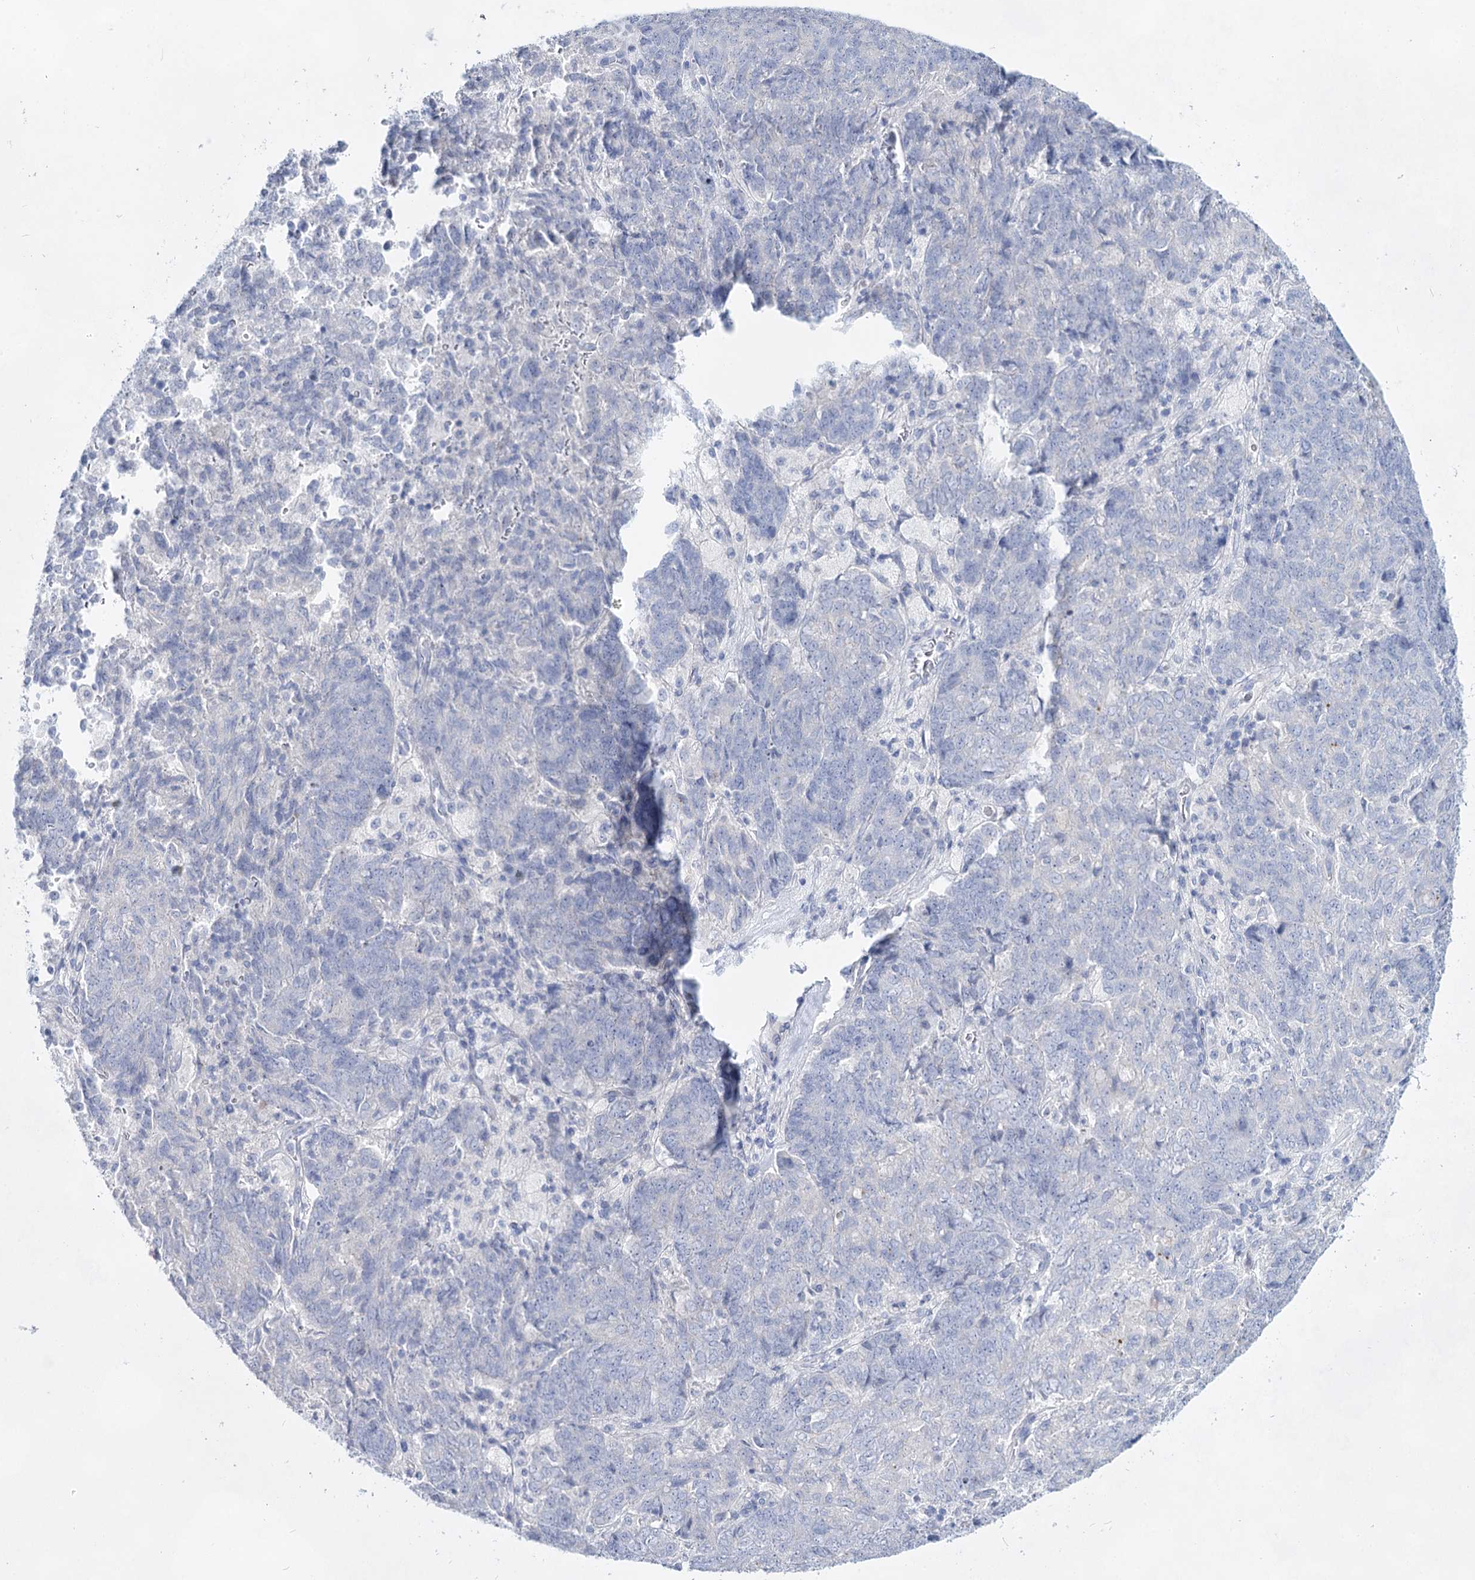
{"staining": {"intensity": "negative", "quantity": "none", "location": "none"}, "tissue": "endometrial cancer", "cell_type": "Tumor cells", "image_type": "cancer", "snomed": [{"axis": "morphology", "description": "Adenocarcinoma, NOS"}, {"axis": "topography", "description": "Endometrium"}], "caption": "Immunohistochemistry histopathology image of human adenocarcinoma (endometrial) stained for a protein (brown), which reveals no staining in tumor cells. (DAB immunohistochemistry (IHC), high magnification).", "gene": "SLC17A2", "patient": {"sex": "female", "age": 80}}